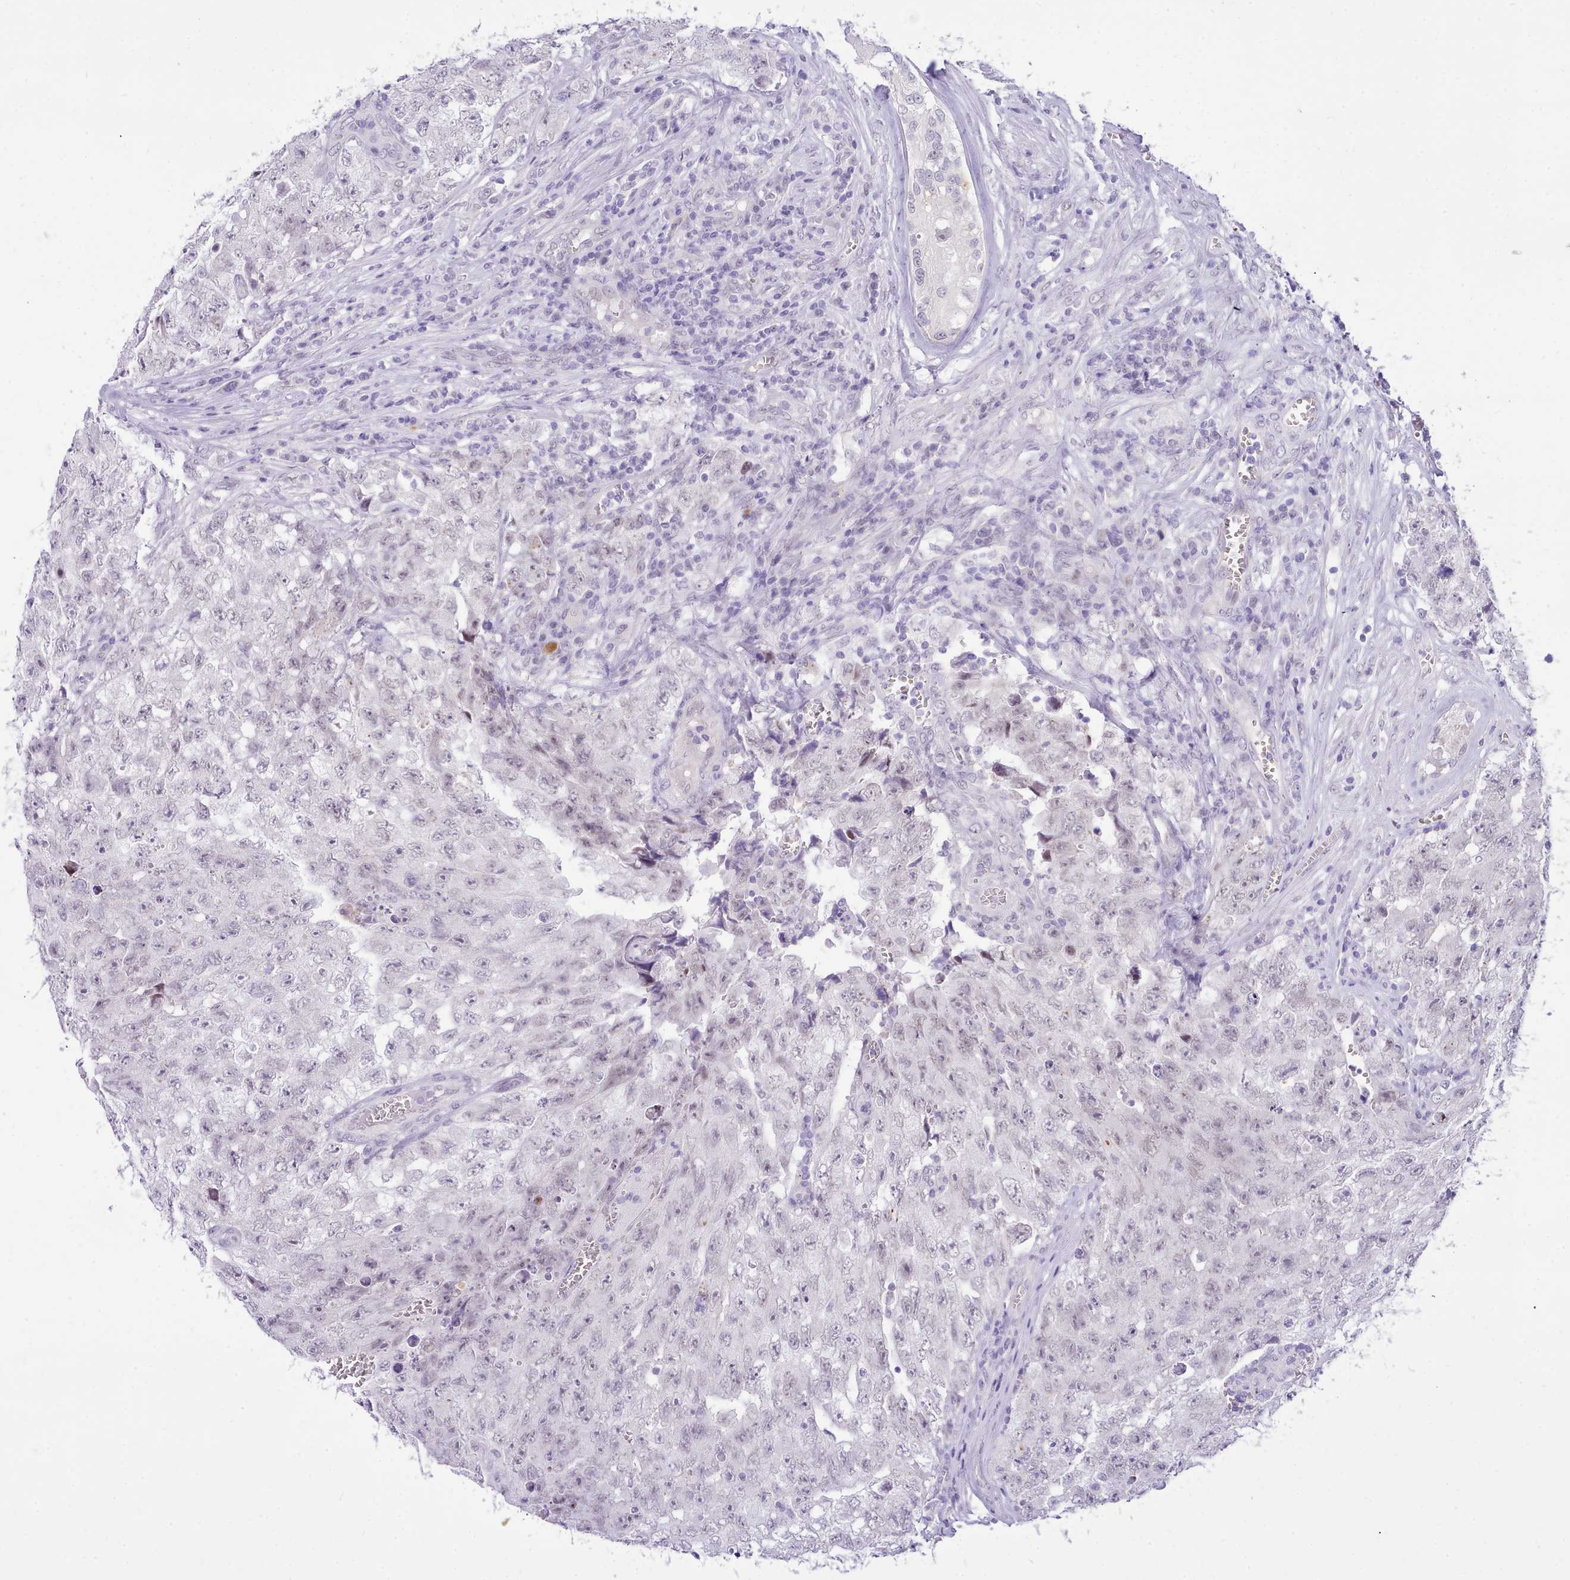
{"staining": {"intensity": "negative", "quantity": "none", "location": "none"}, "tissue": "testis cancer", "cell_type": "Tumor cells", "image_type": "cancer", "snomed": [{"axis": "morphology", "description": "Carcinoma, Embryonal, NOS"}, {"axis": "topography", "description": "Testis"}], "caption": "The histopathology image demonstrates no significant expression in tumor cells of testis cancer (embryonal carcinoma). The staining is performed using DAB (3,3'-diaminobenzidine) brown chromogen with nuclei counter-stained in using hematoxylin.", "gene": "LRRC37A", "patient": {"sex": "male", "age": 17}}